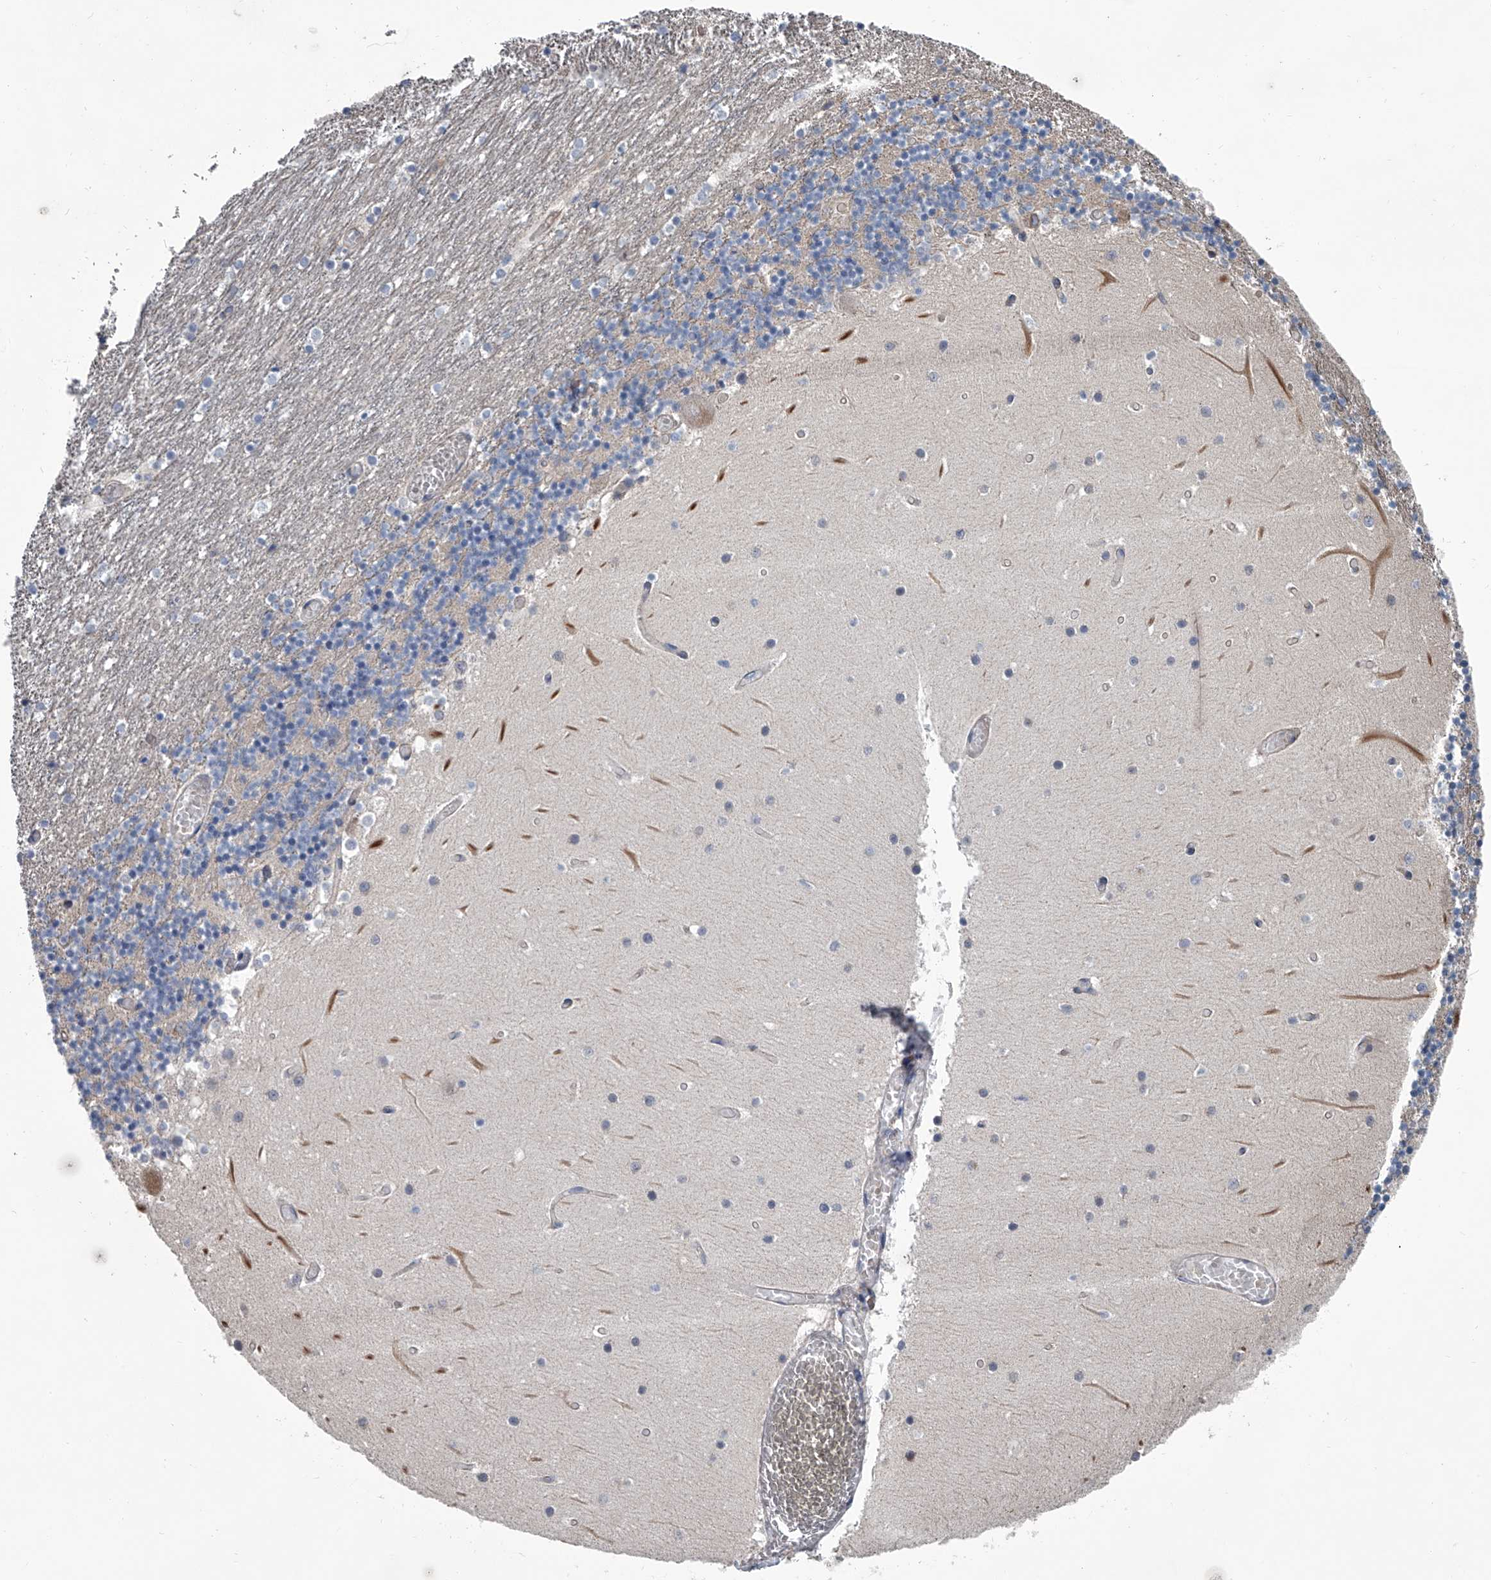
{"staining": {"intensity": "weak", "quantity": "25%-75%", "location": "cytoplasmic/membranous"}, "tissue": "cerebellum", "cell_type": "Cells in granular layer", "image_type": "normal", "snomed": [{"axis": "morphology", "description": "Normal tissue, NOS"}, {"axis": "topography", "description": "Cerebellum"}], "caption": "Protein positivity by IHC shows weak cytoplasmic/membranous positivity in about 25%-75% of cells in granular layer in normal cerebellum.", "gene": "ABCG1", "patient": {"sex": "female", "age": 28}}